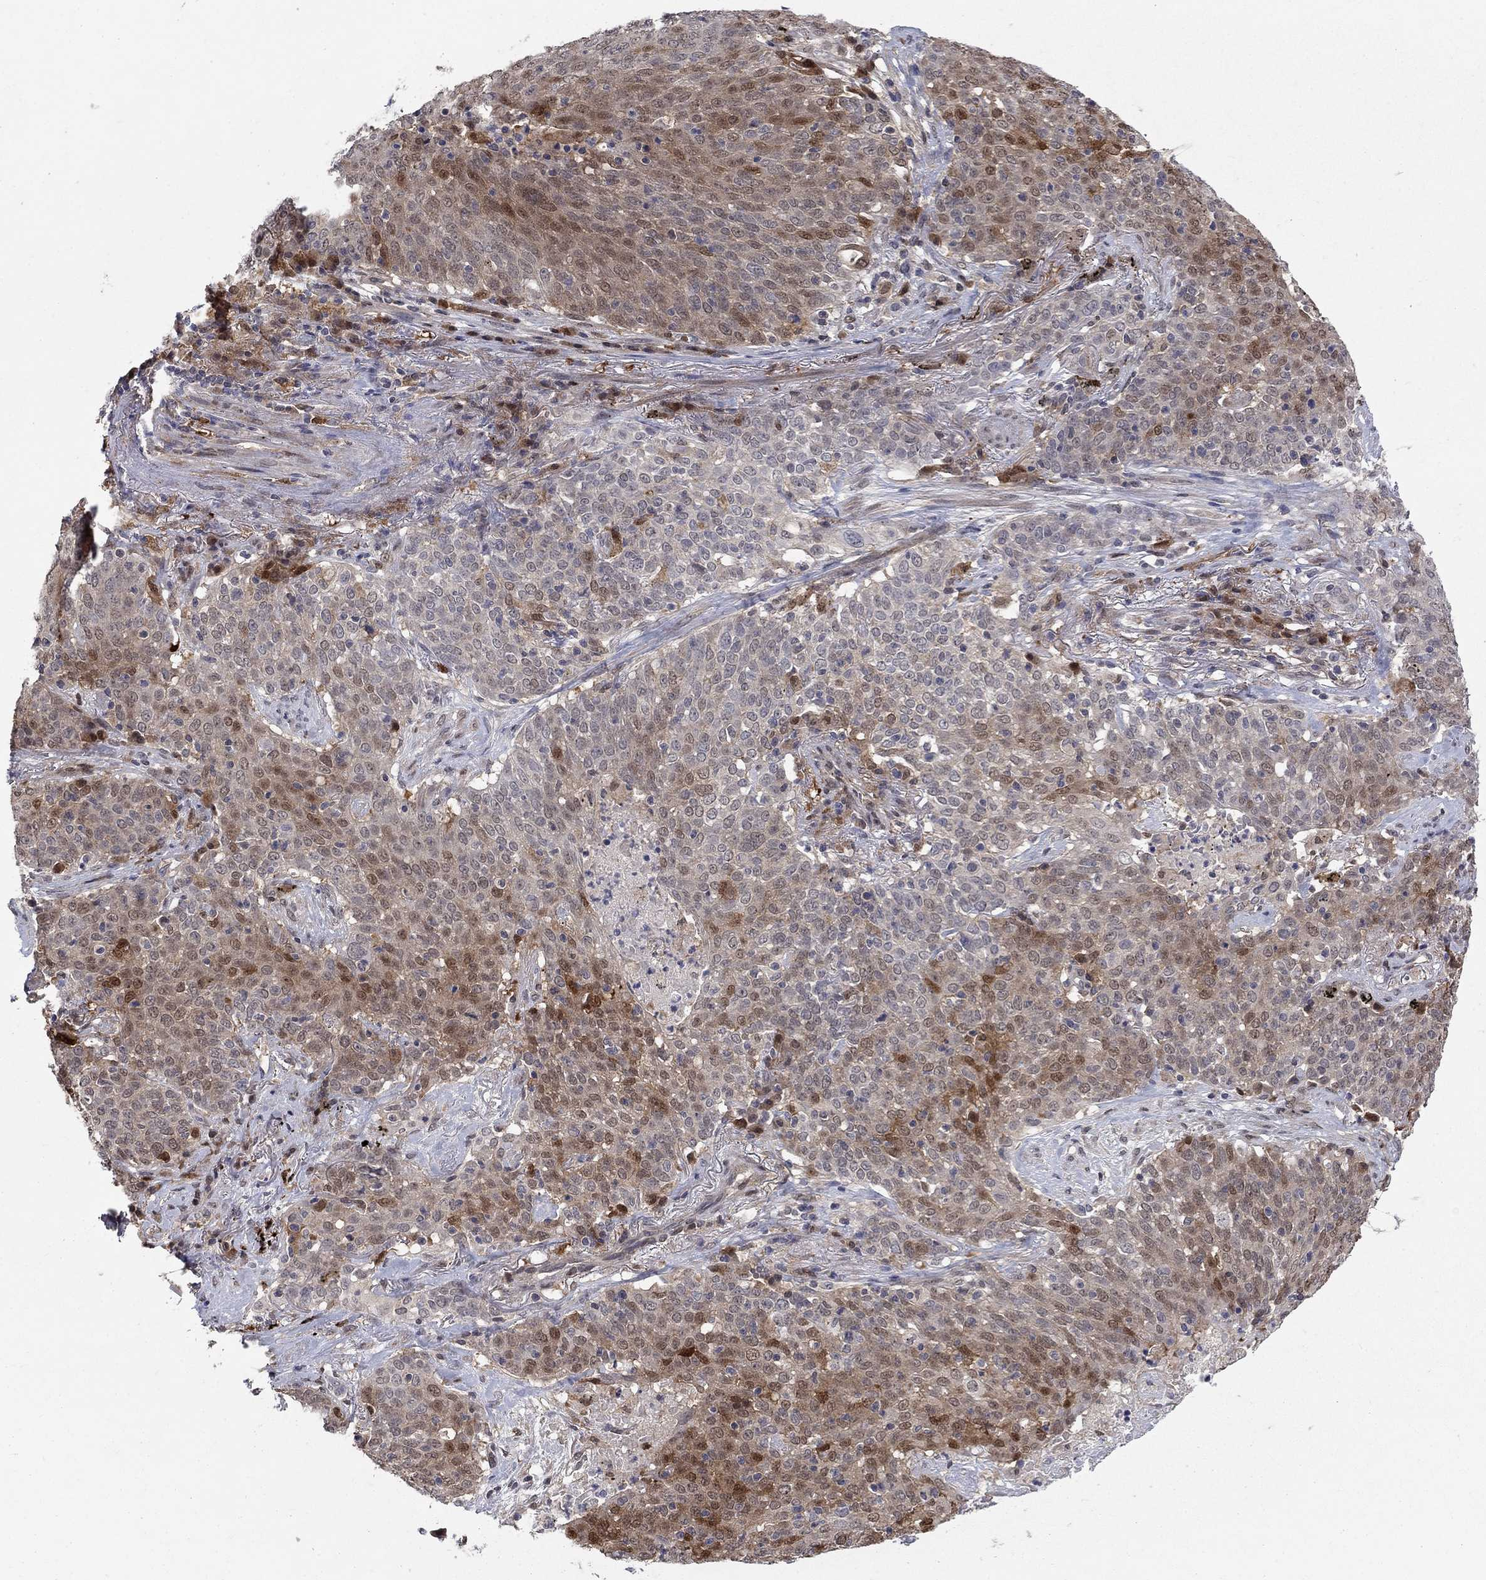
{"staining": {"intensity": "strong", "quantity": ">75%", "location": "cytoplasmic/membranous,nuclear"}, "tissue": "lung cancer", "cell_type": "Tumor cells", "image_type": "cancer", "snomed": [{"axis": "morphology", "description": "Squamous cell carcinoma, NOS"}, {"axis": "topography", "description": "Lung"}], "caption": "A histopathology image of human lung cancer (squamous cell carcinoma) stained for a protein shows strong cytoplasmic/membranous and nuclear brown staining in tumor cells.", "gene": "CBR1", "patient": {"sex": "male", "age": 82}}